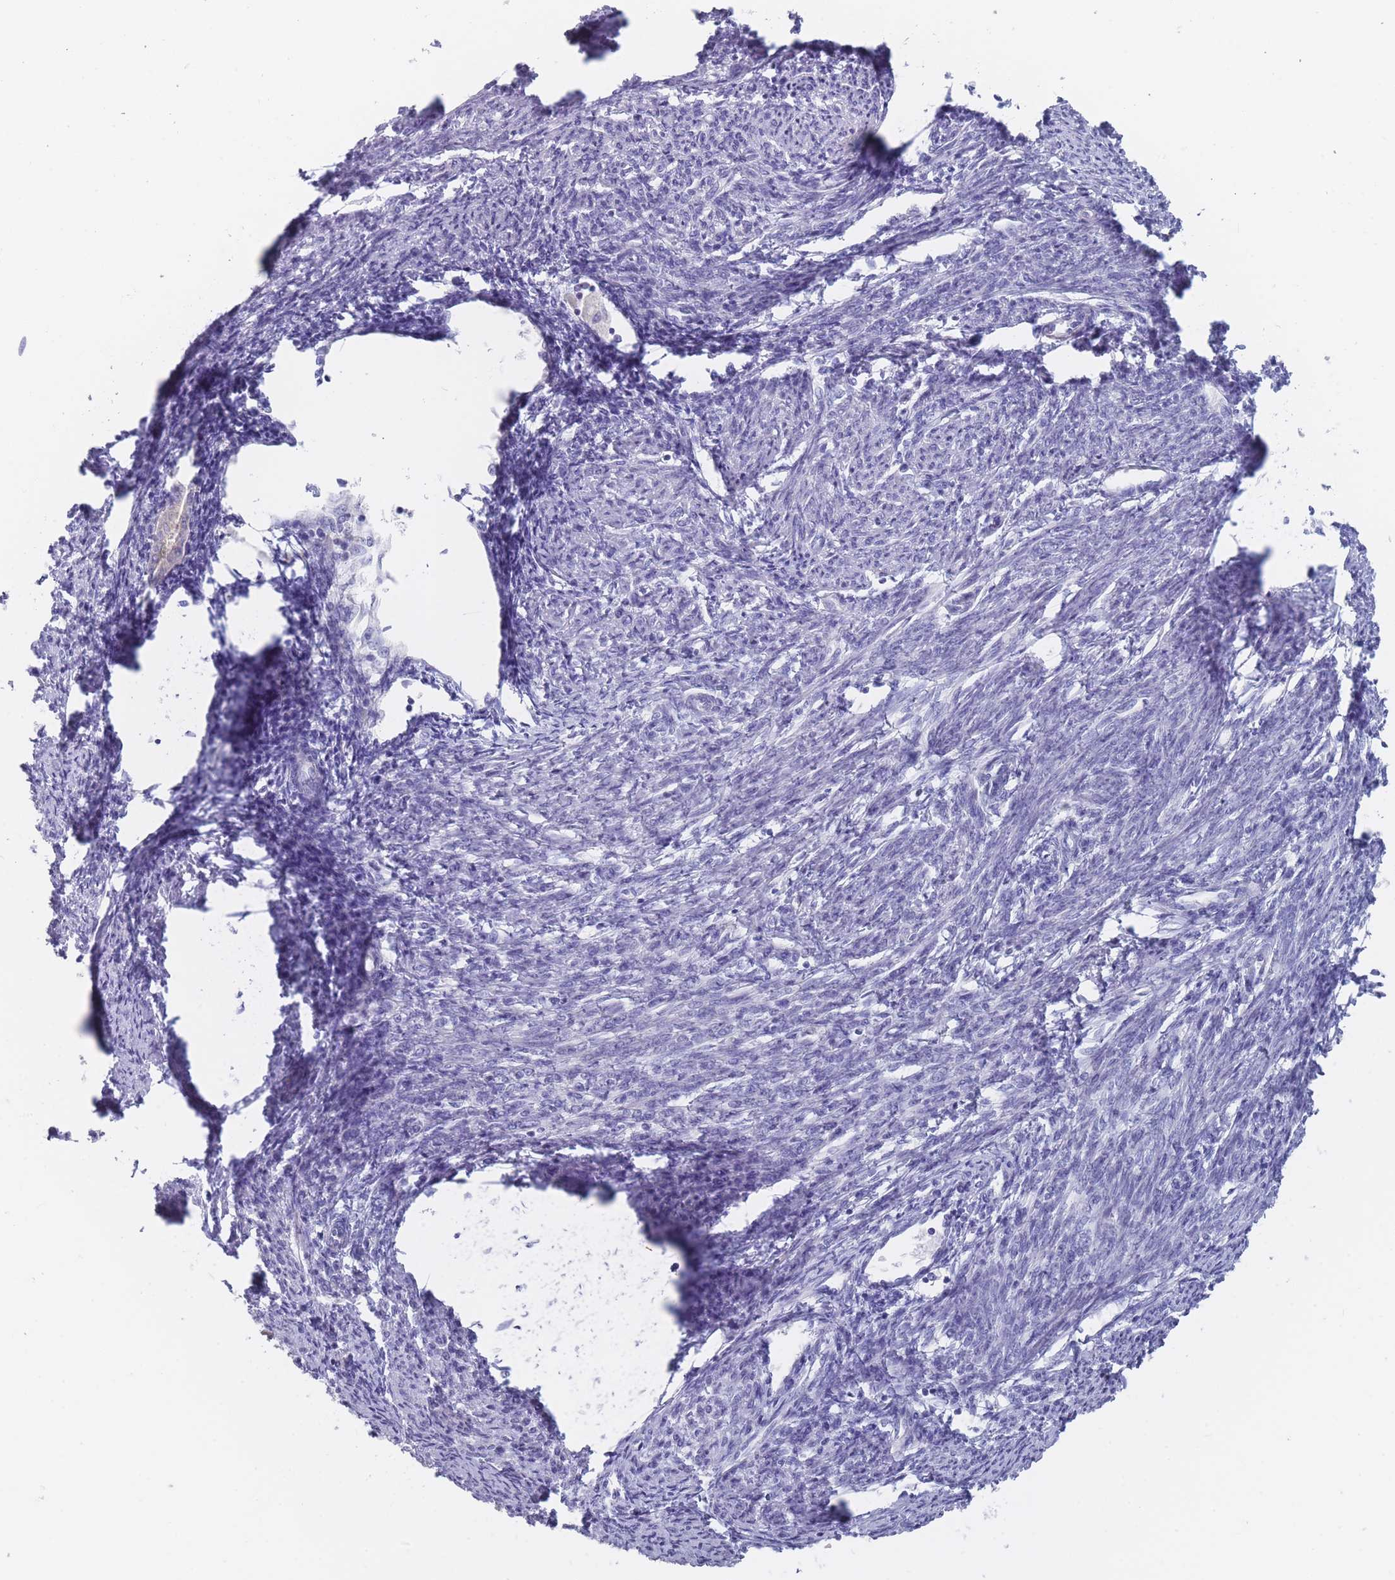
{"staining": {"intensity": "negative", "quantity": "none", "location": "none"}, "tissue": "smooth muscle", "cell_type": "Smooth muscle cells", "image_type": "normal", "snomed": [{"axis": "morphology", "description": "Normal tissue, NOS"}, {"axis": "topography", "description": "Smooth muscle"}, {"axis": "topography", "description": "Uterus"}], "caption": "Immunohistochemistry (IHC) histopathology image of benign human smooth muscle stained for a protein (brown), which exhibits no expression in smooth muscle cells.", "gene": "PIGU", "patient": {"sex": "female", "age": 59}}